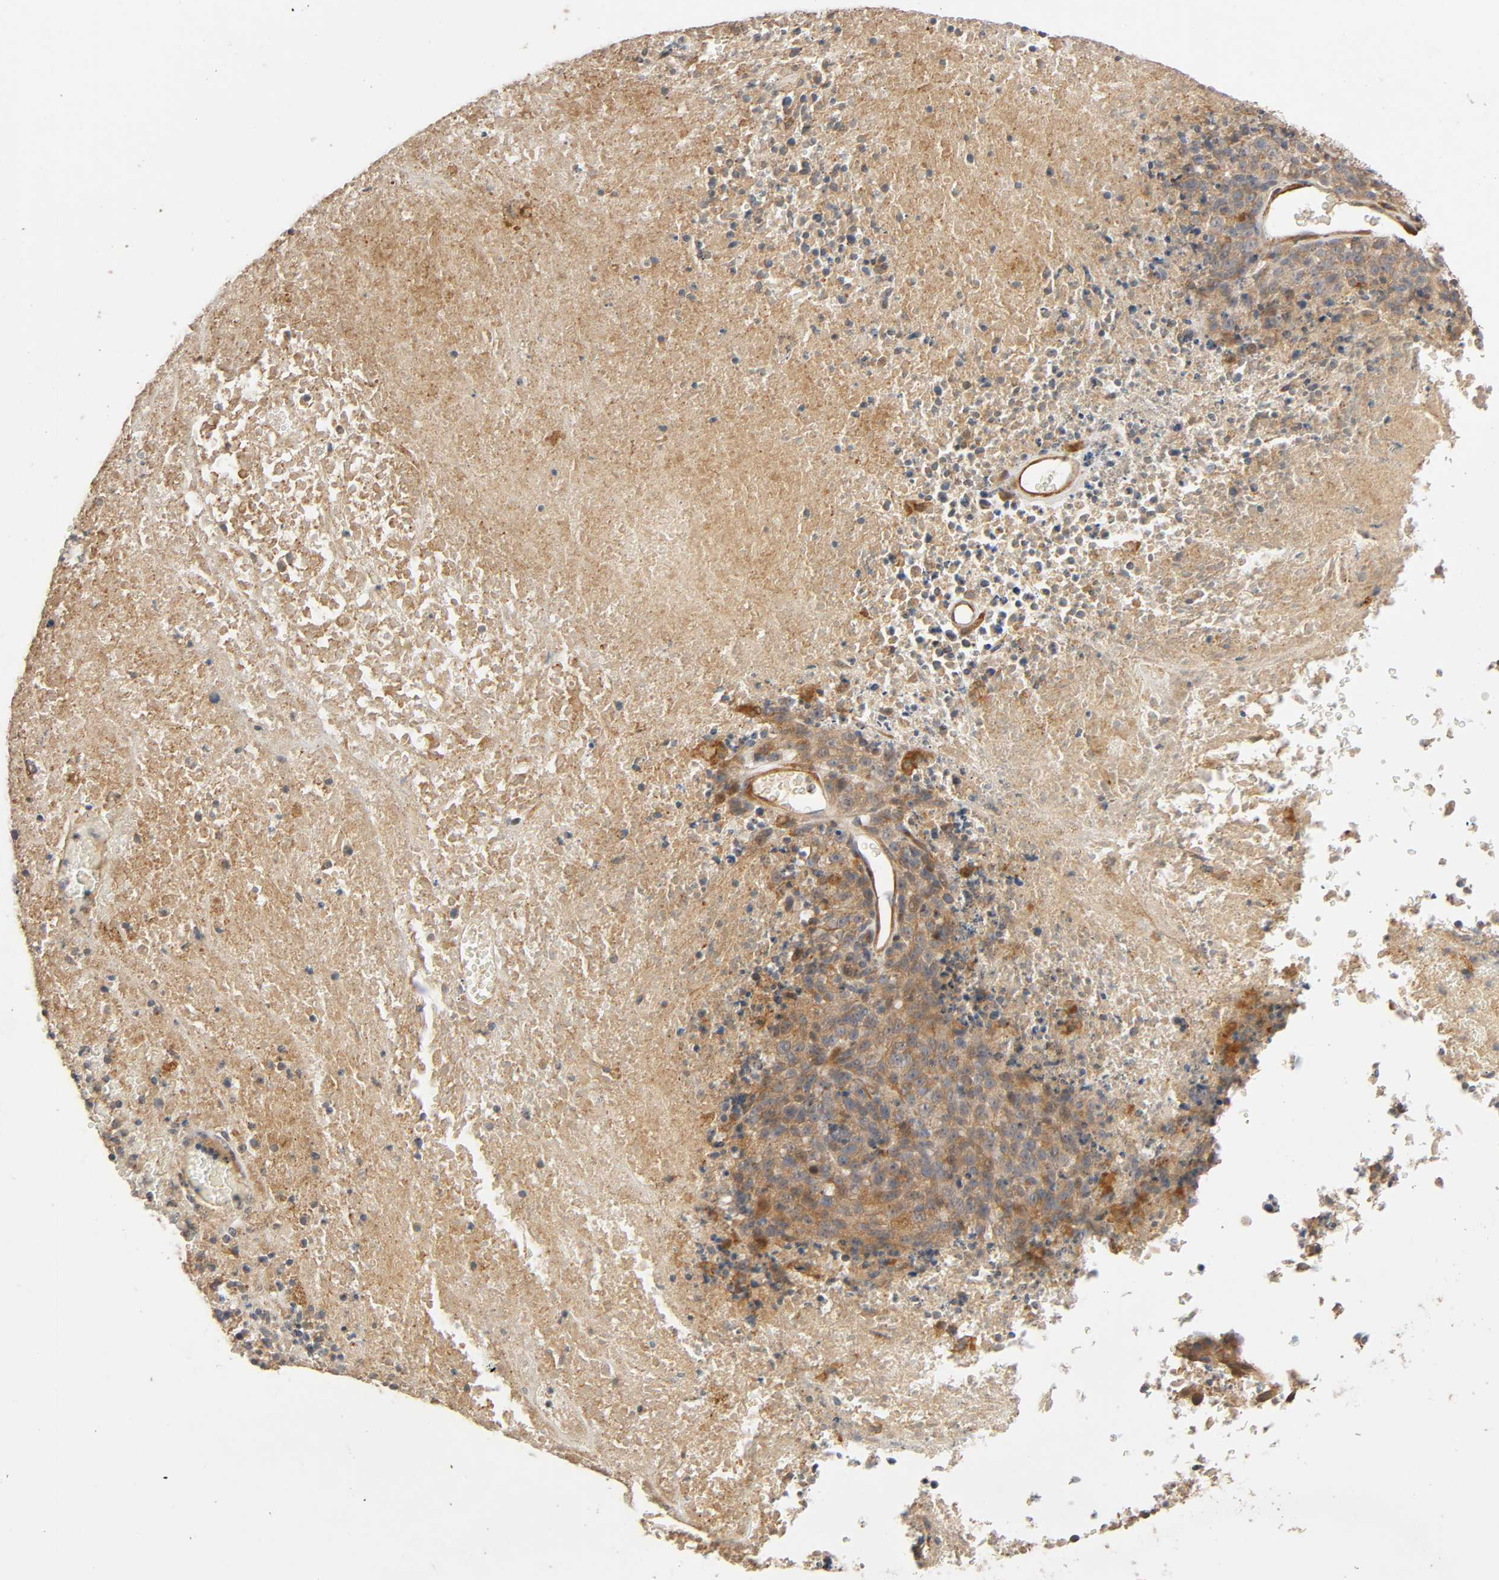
{"staining": {"intensity": "weak", "quantity": ">75%", "location": "cytoplasmic/membranous"}, "tissue": "melanoma", "cell_type": "Tumor cells", "image_type": "cancer", "snomed": [{"axis": "morphology", "description": "Malignant melanoma, Metastatic site"}, {"axis": "topography", "description": "Cerebral cortex"}], "caption": "Immunohistochemistry of human melanoma shows low levels of weak cytoplasmic/membranous staining in about >75% of tumor cells.", "gene": "SGSM1", "patient": {"sex": "female", "age": 52}}